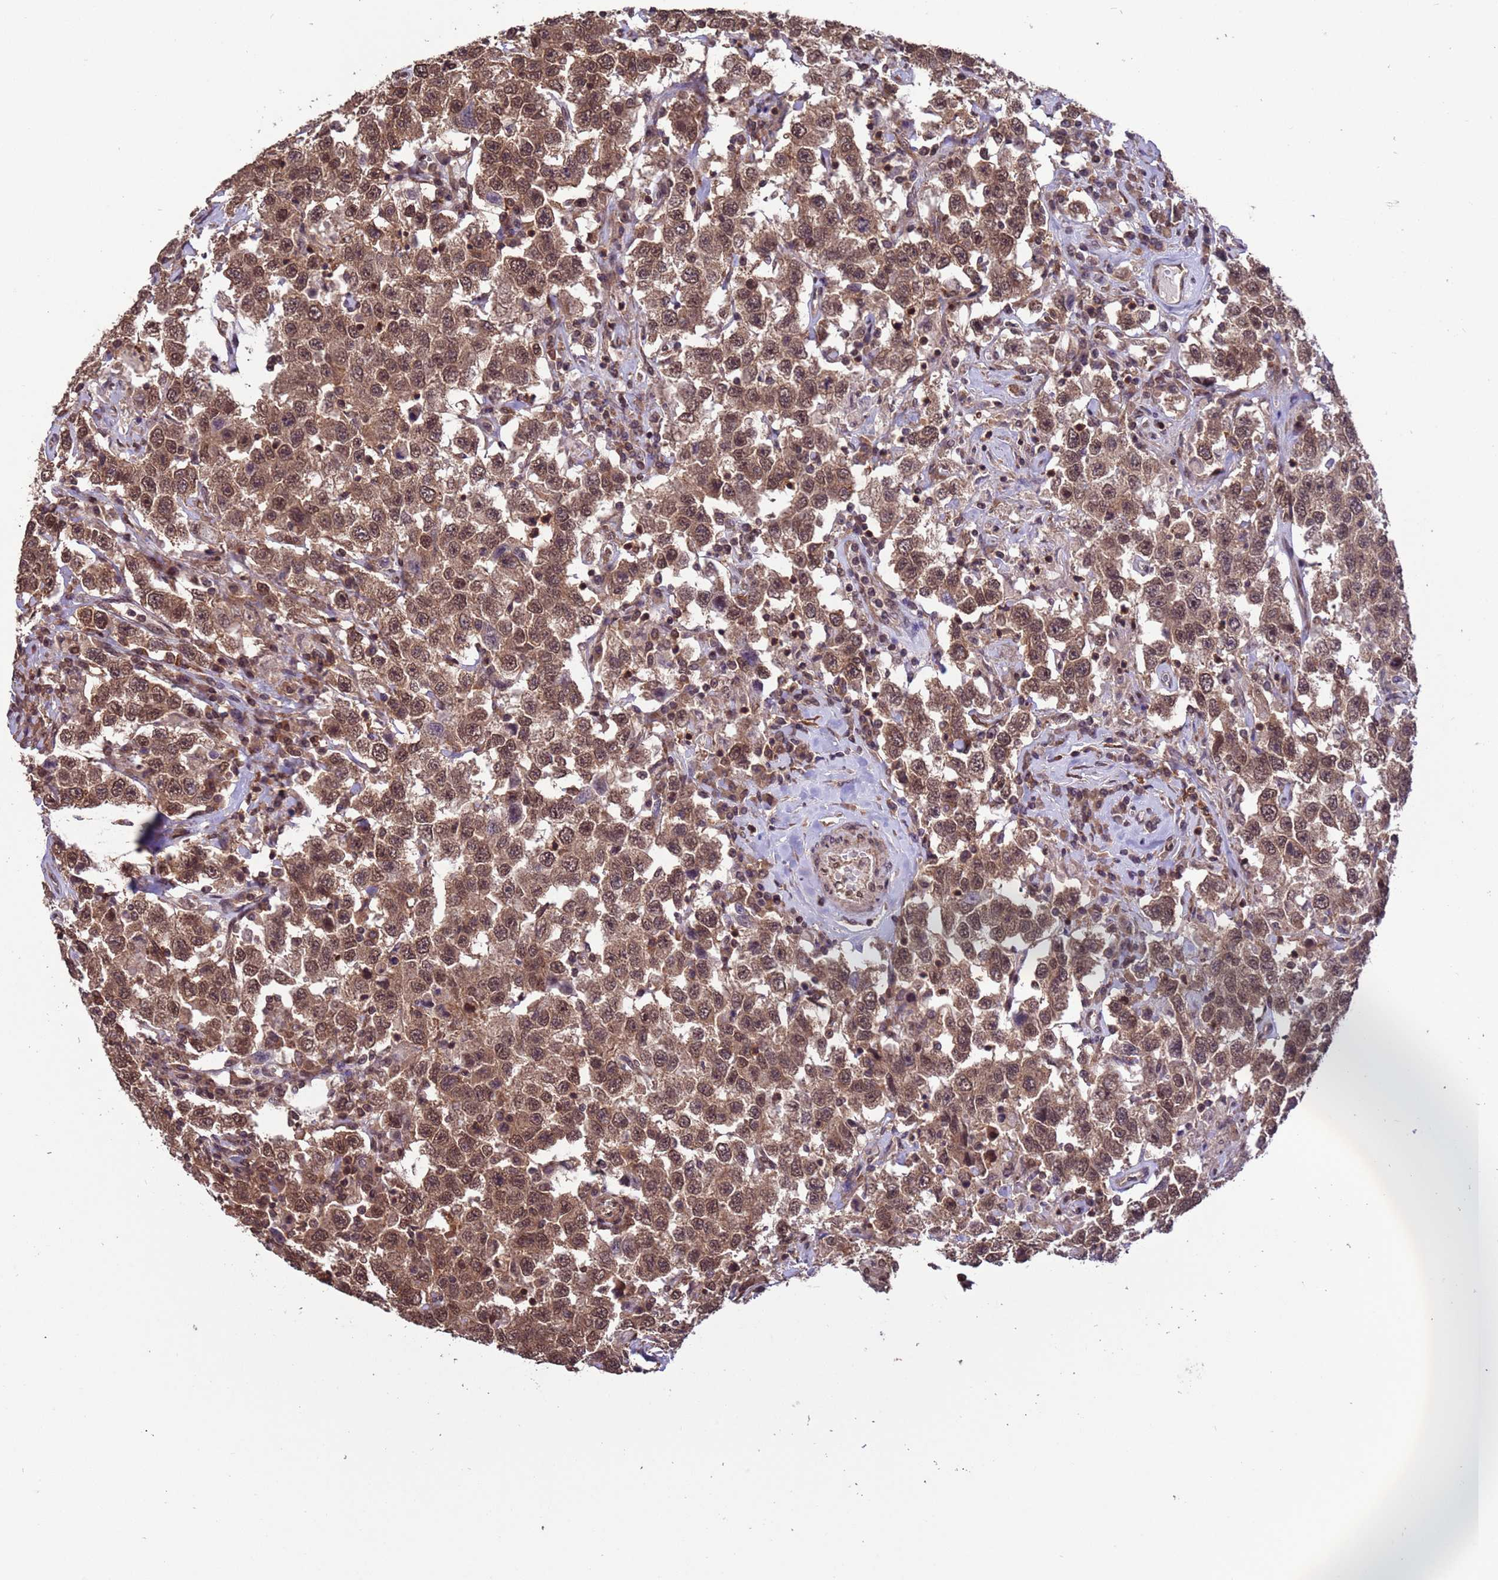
{"staining": {"intensity": "moderate", "quantity": ">75%", "location": "cytoplasmic/membranous,nuclear"}, "tissue": "testis cancer", "cell_type": "Tumor cells", "image_type": "cancer", "snomed": [{"axis": "morphology", "description": "Seminoma, NOS"}, {"axis": "topography", "description": "Testis"}], "caption": "There is medium levels of moderate cytoplasmic/membranous and nuclear expression in tumor cells of testis cancer, as demonstrated by immunohistochemical staining (brown color).", "gene": "VSTM4", "patient": {"sex": "male", "age": 41}}